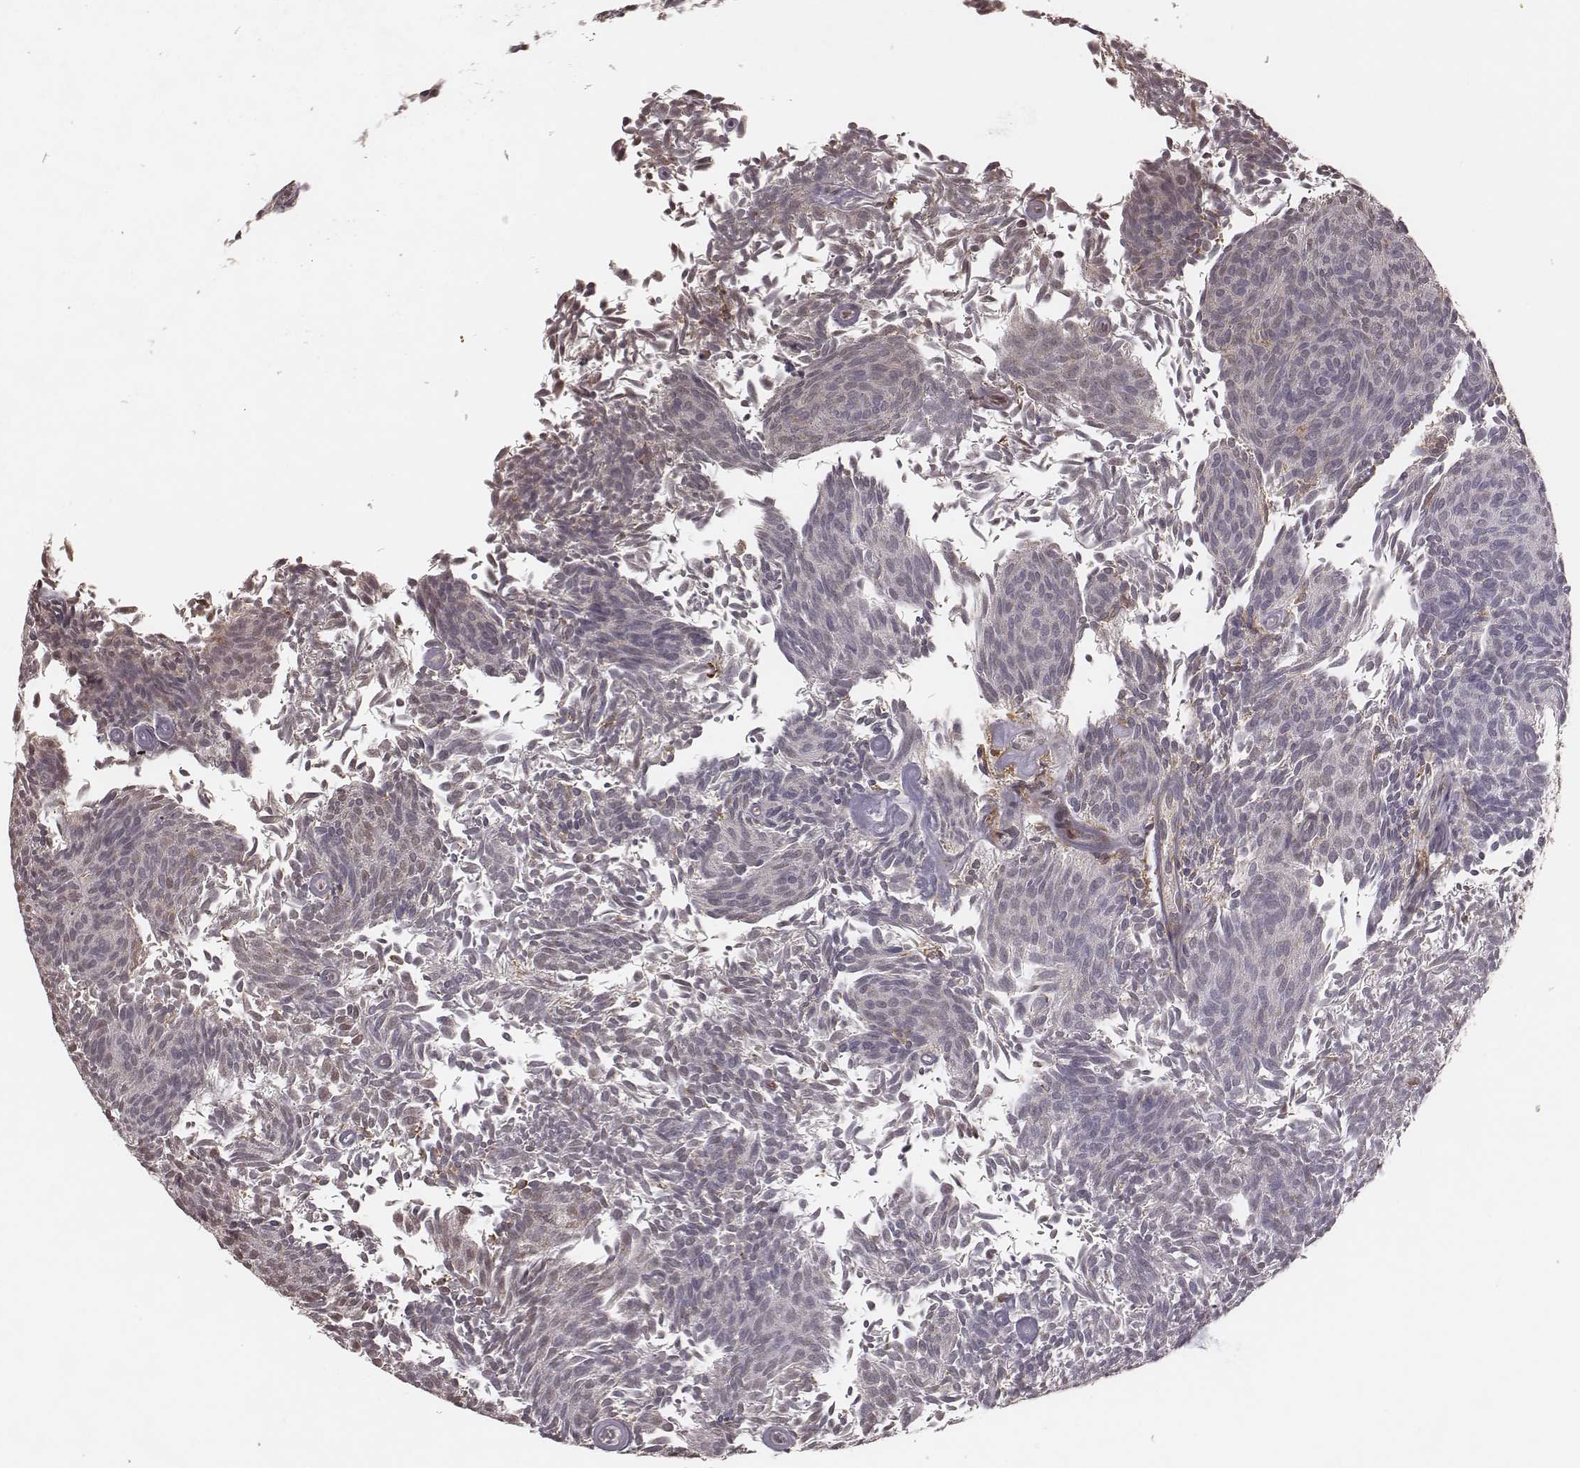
{"staining": {"intensity": "negative", "quantity": "none", "location": "none"}, "tissue": "urothelial cancer", "cell_type": "Tumor cells", "image_type": "cancer", "snomed": [{"axis": "morphology", "description": "Urothelial carcinoma, Low grade"}, {"axis": "topography", "description": "Urinary bladder"}], "caption": "This image is of urothelial carcinoma (low-grade) stained with immunohistochemistry (IHC) to label a protein in brown with the nuclei are counter-stained blue. There is no staining in tumor cells.", "gene": "PILRA", "patient": {"sex": "male", "age": 77}}